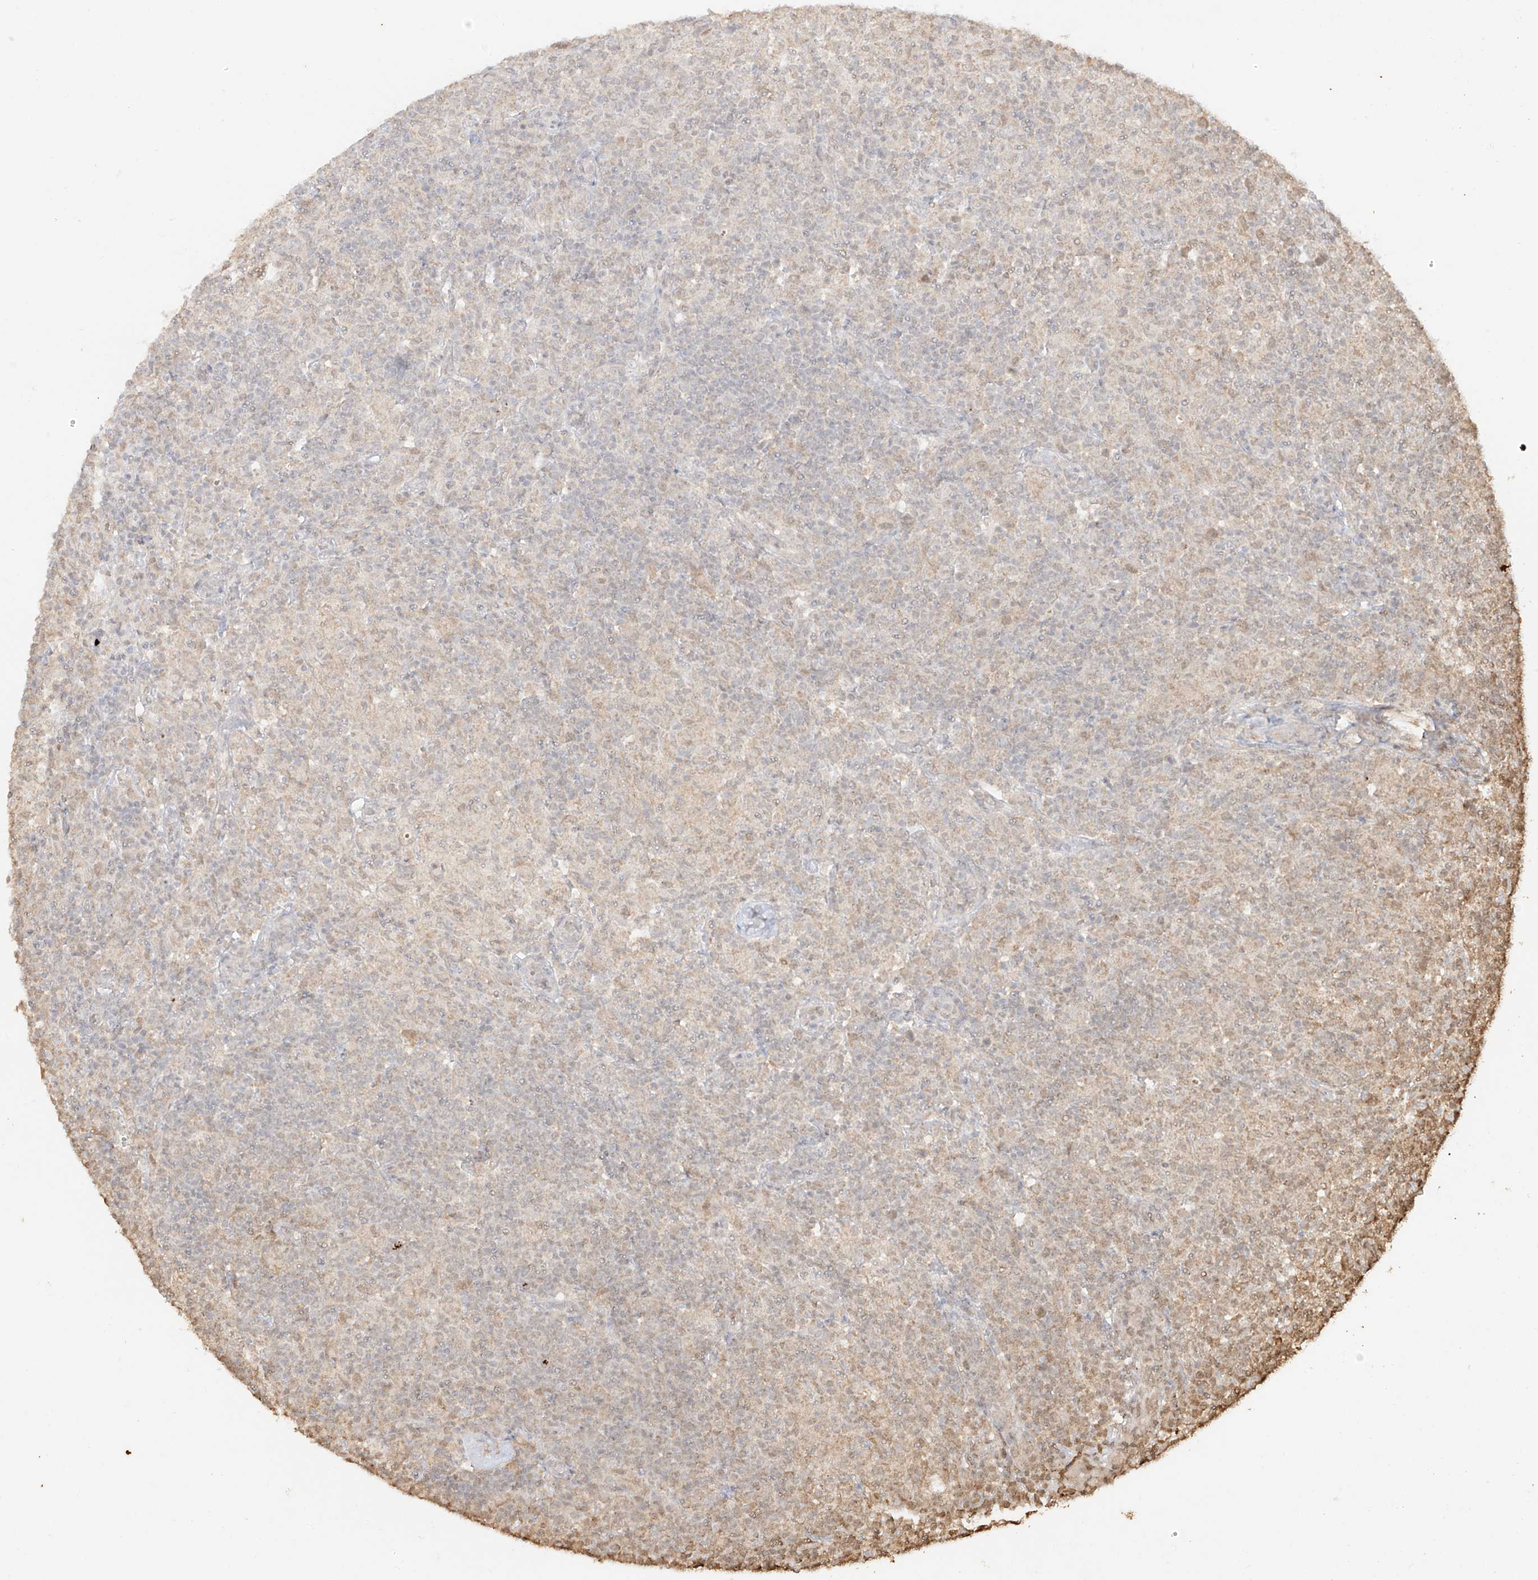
{"staining": {"intensity": "negative", "quantity": "none", "location": "none"}, "tissue": "lymphoma", "cell_type": "Tumor cells", "image_type": "cancer", "snomed": [{"axis": "morphology", "description": "Hodgkin's disease, NOS"}, {"axis": "topography", "description": "Lymph node"}], "caption": "Immunohistochemical staining of human lymphoma displays no significant expression in tumor cells.", "gene": "TIGAR", "patient": {"sex": "male", "age": 70}}